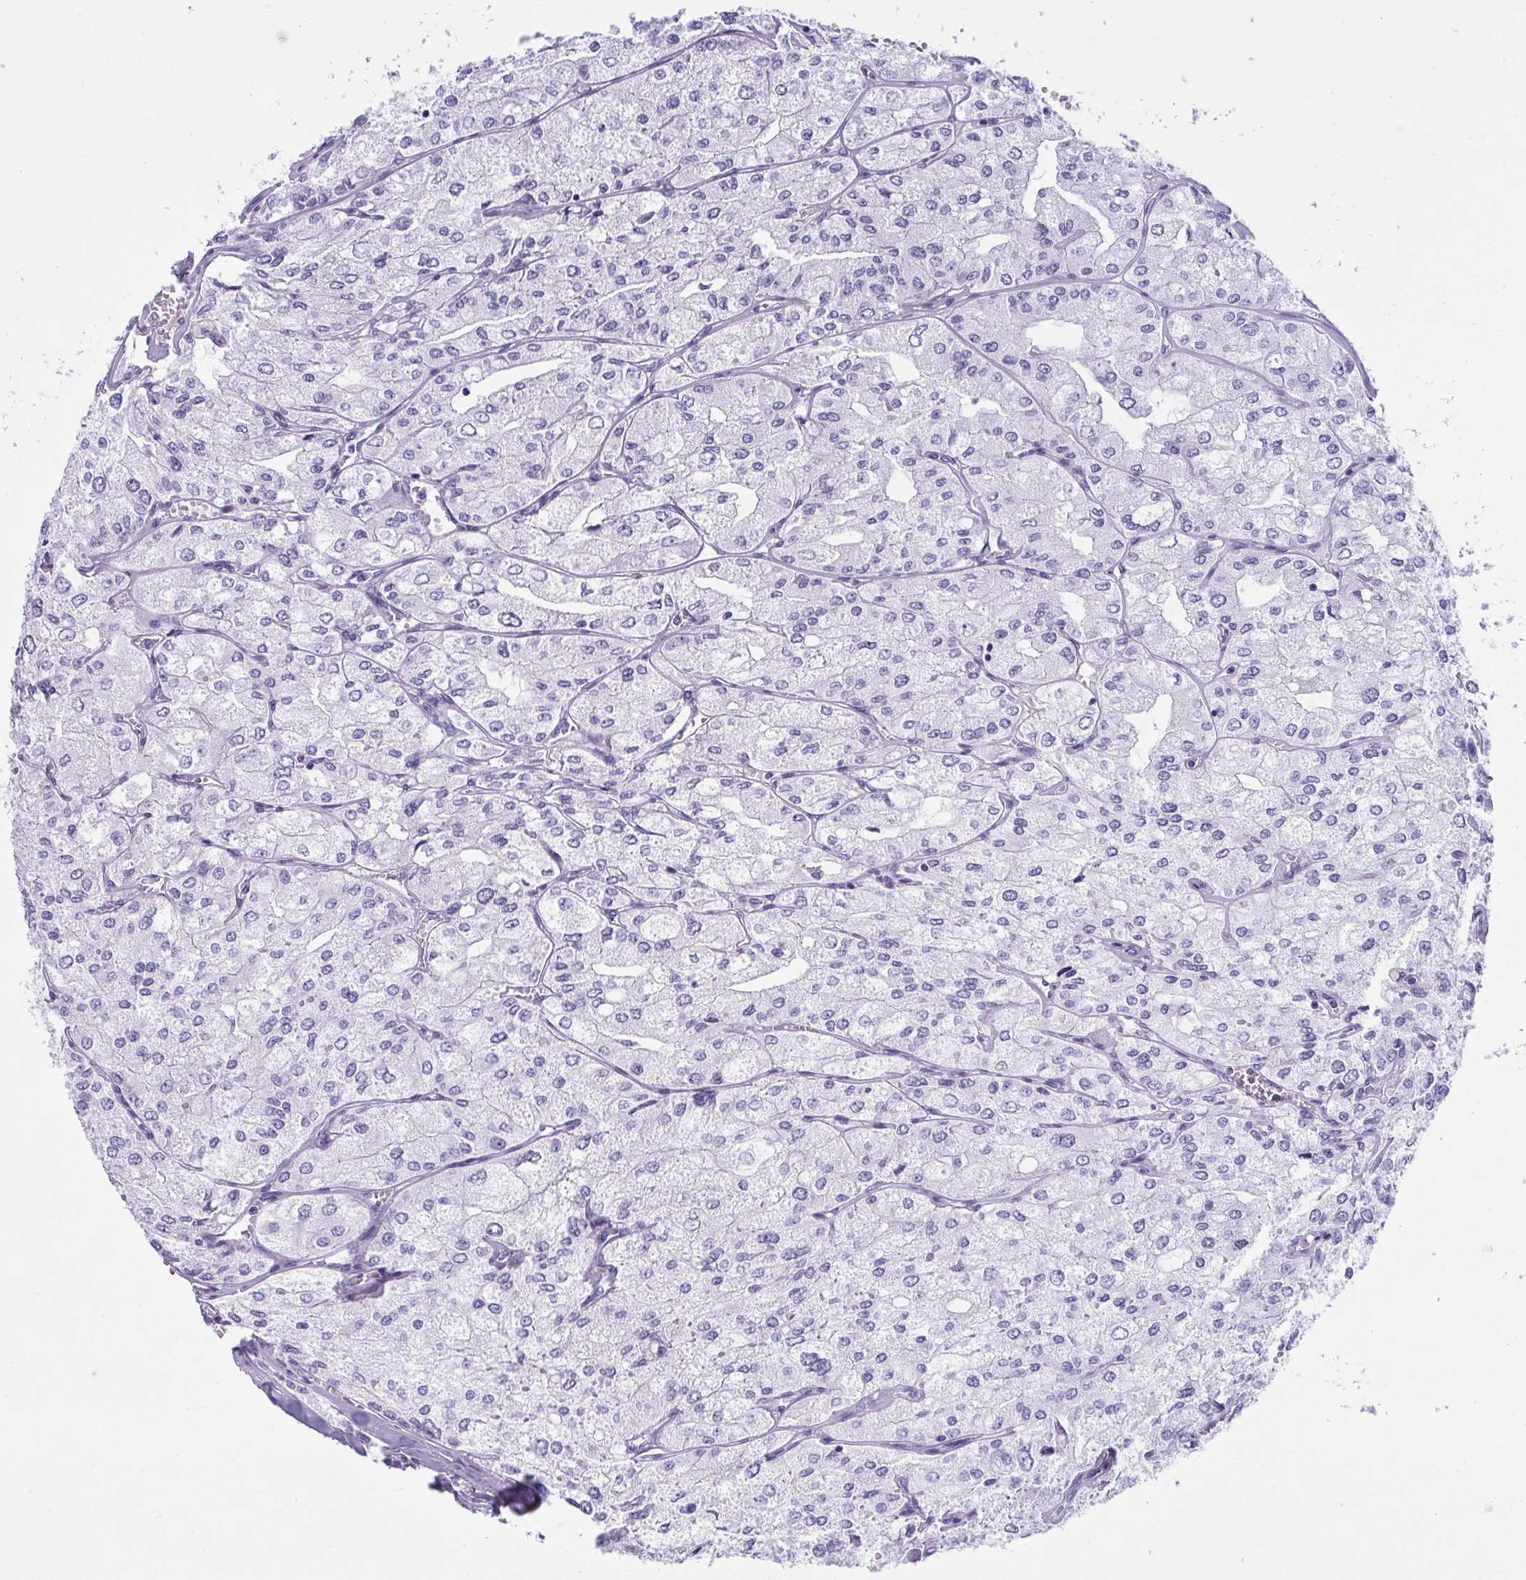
{"staining": {"intensity": "negative", "quantity": "none", "location": "none"}, "tissue": "renal cancer", "cell_type": "Tumor cells", "image_type": "cancer", "snomed": [{"axis": "morphology", "description": "Adenocarcinoma, NOS"}, {"axis": "topography", "description": "Kidney"}], "caption": "Immunohistochemistry (IHC) of renal cancer reveals no positivity in tumor cells.", "gene": "JCHAIN", "patient": {"sex": "female", "age": 70}}